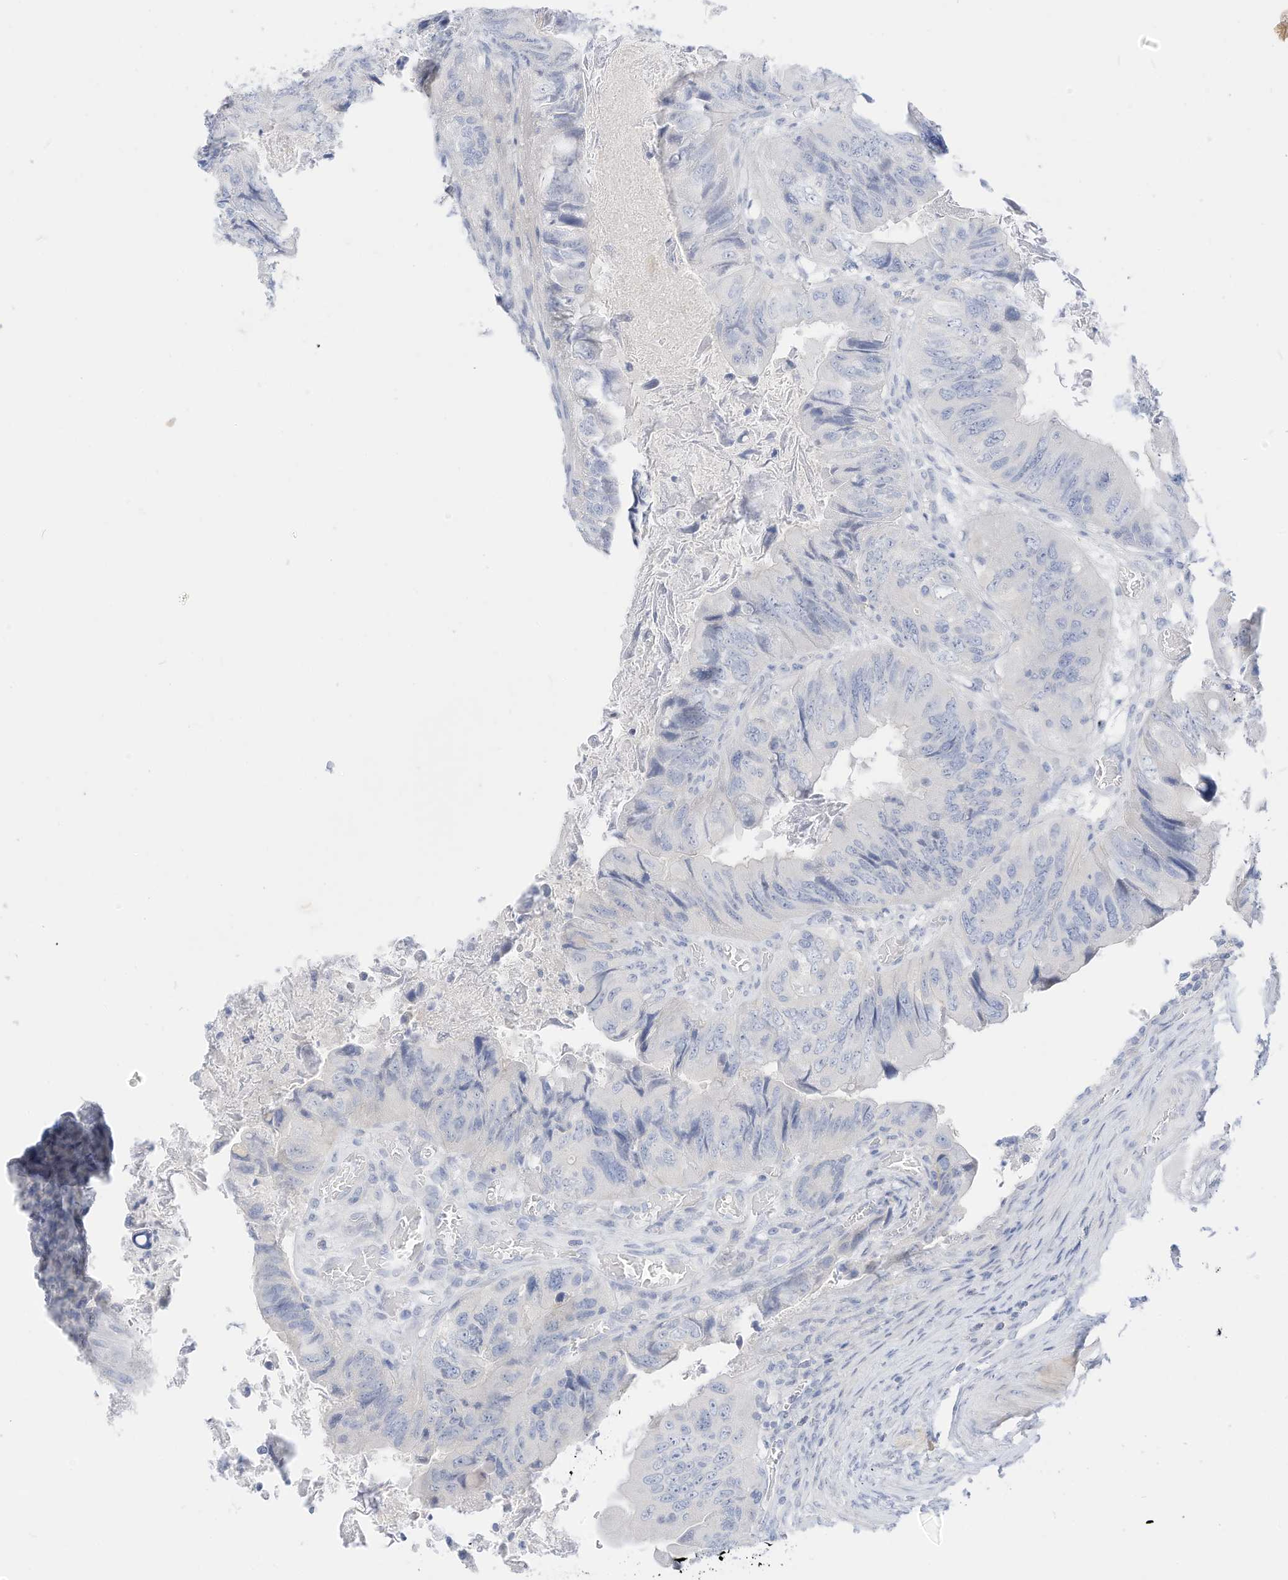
{"staining": {"intensity": "negative", "quantity": "none", "location": "none"}, "tissue": "colorectal cancer", "cell_type": "Tumor cells", "image_type": "cancer", "snomed": [{"axis": "morphology", "description": "Adenocarcinoma, NOS"}, {"axis": "topography", "description": "Rectum"}], "caption": "Tumor cells are negative for brown protein staining in adenocarcinoma (colorectal).", "gene": "SPOCD1", "patient": {"sex": "male", "age": 63}}